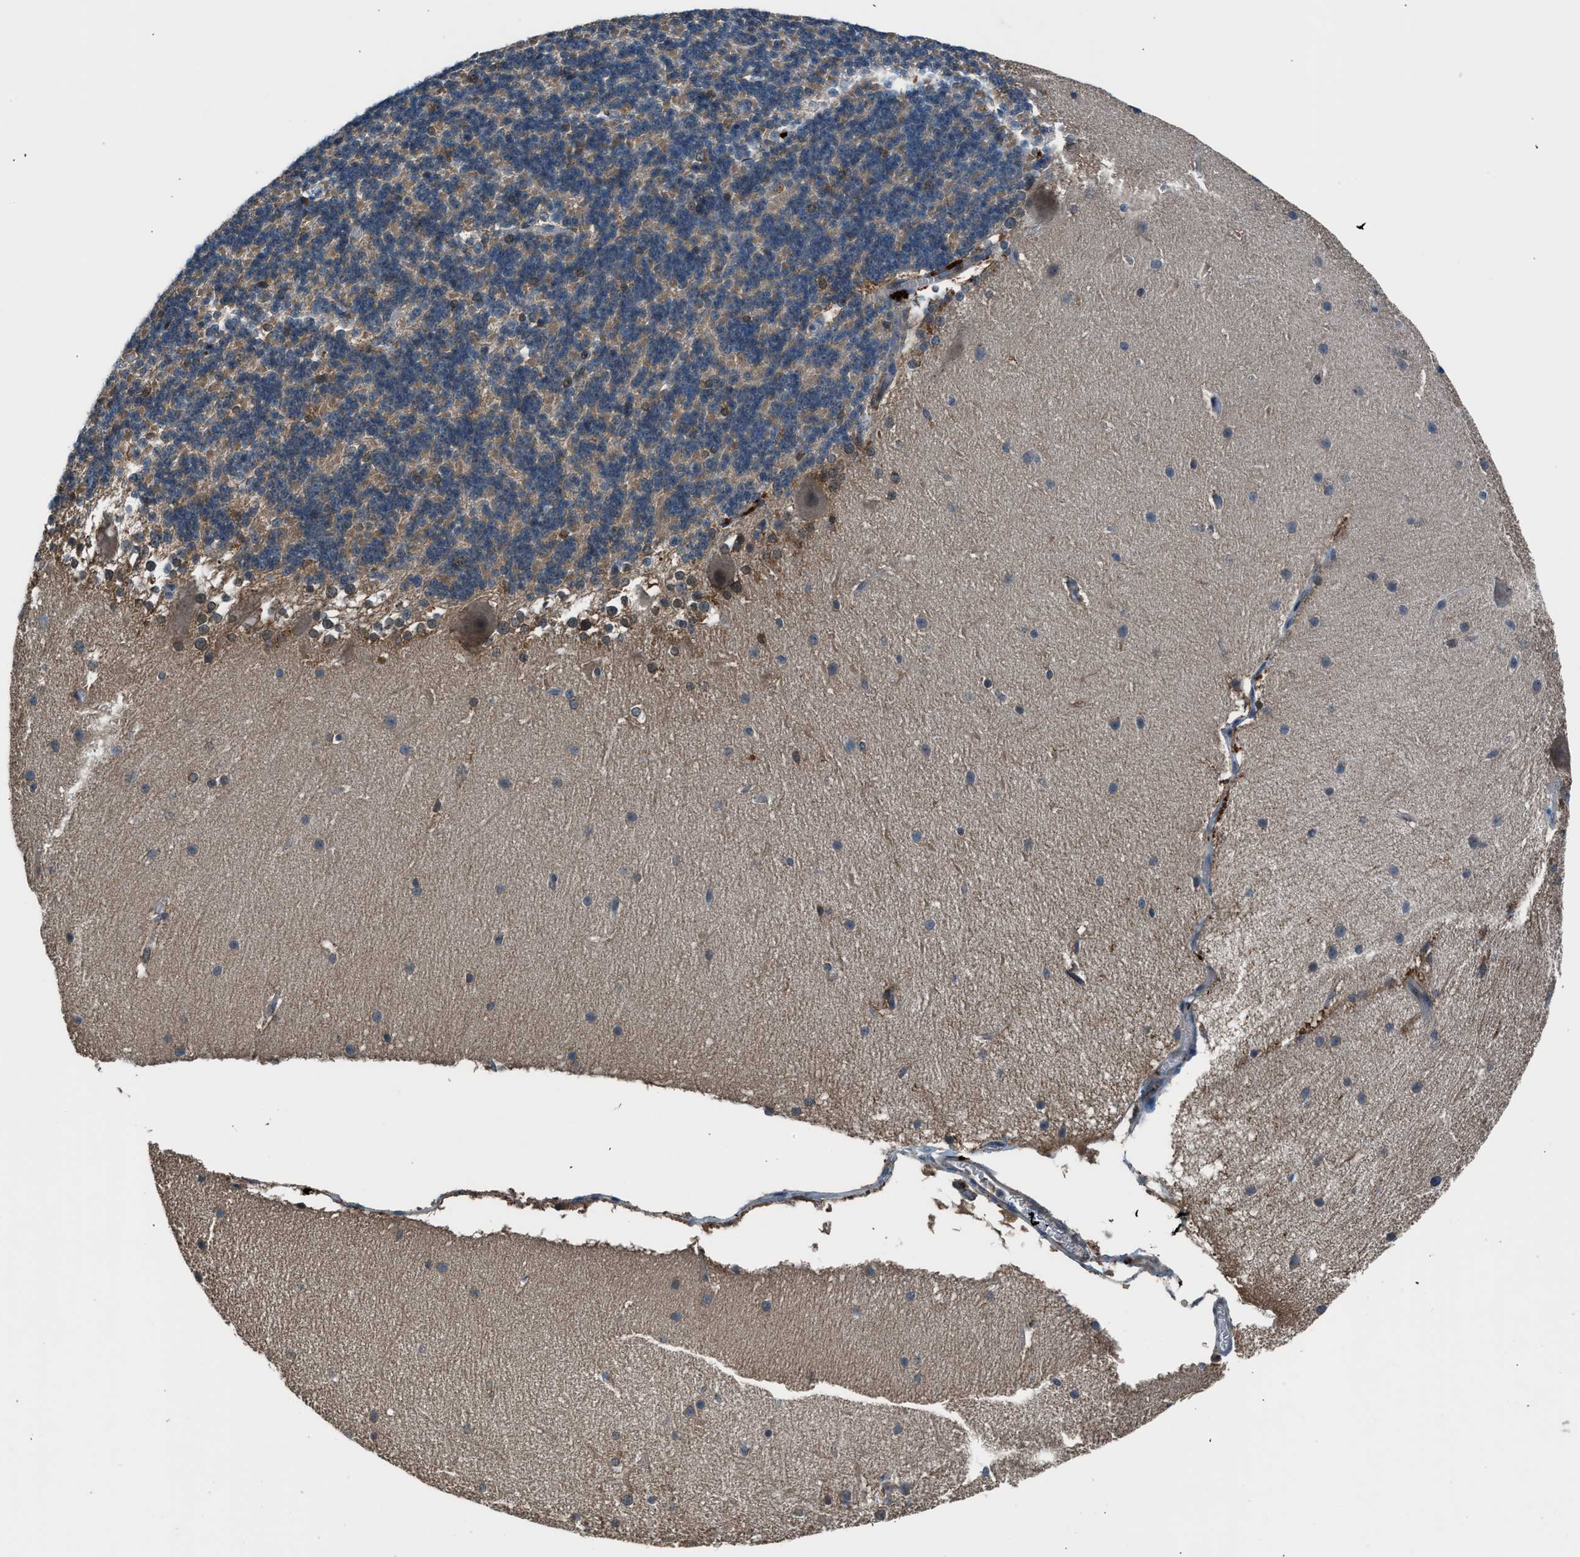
{"staining": {"intensity": "moderate", "quantity": "25%-75%", "location": "cytoplasmic/membranous"}, "tissue": "cerebellum", "cell_type": "Cells in granular layer", "image_type": "normal", "snomed": [{"axis": "morphology", "description": "Normal tissue, NOS"}, {"axis": "topography", "description": "Cerebellum"}], "caption": "Cerebellum stained with a brown dye exhibits moderate cytoplasmic/membranous positive staining in approximately 25%-75% of cells in granular layer.", "gene": "LMLN", "patient": {"sex": "female", "age": 19}}